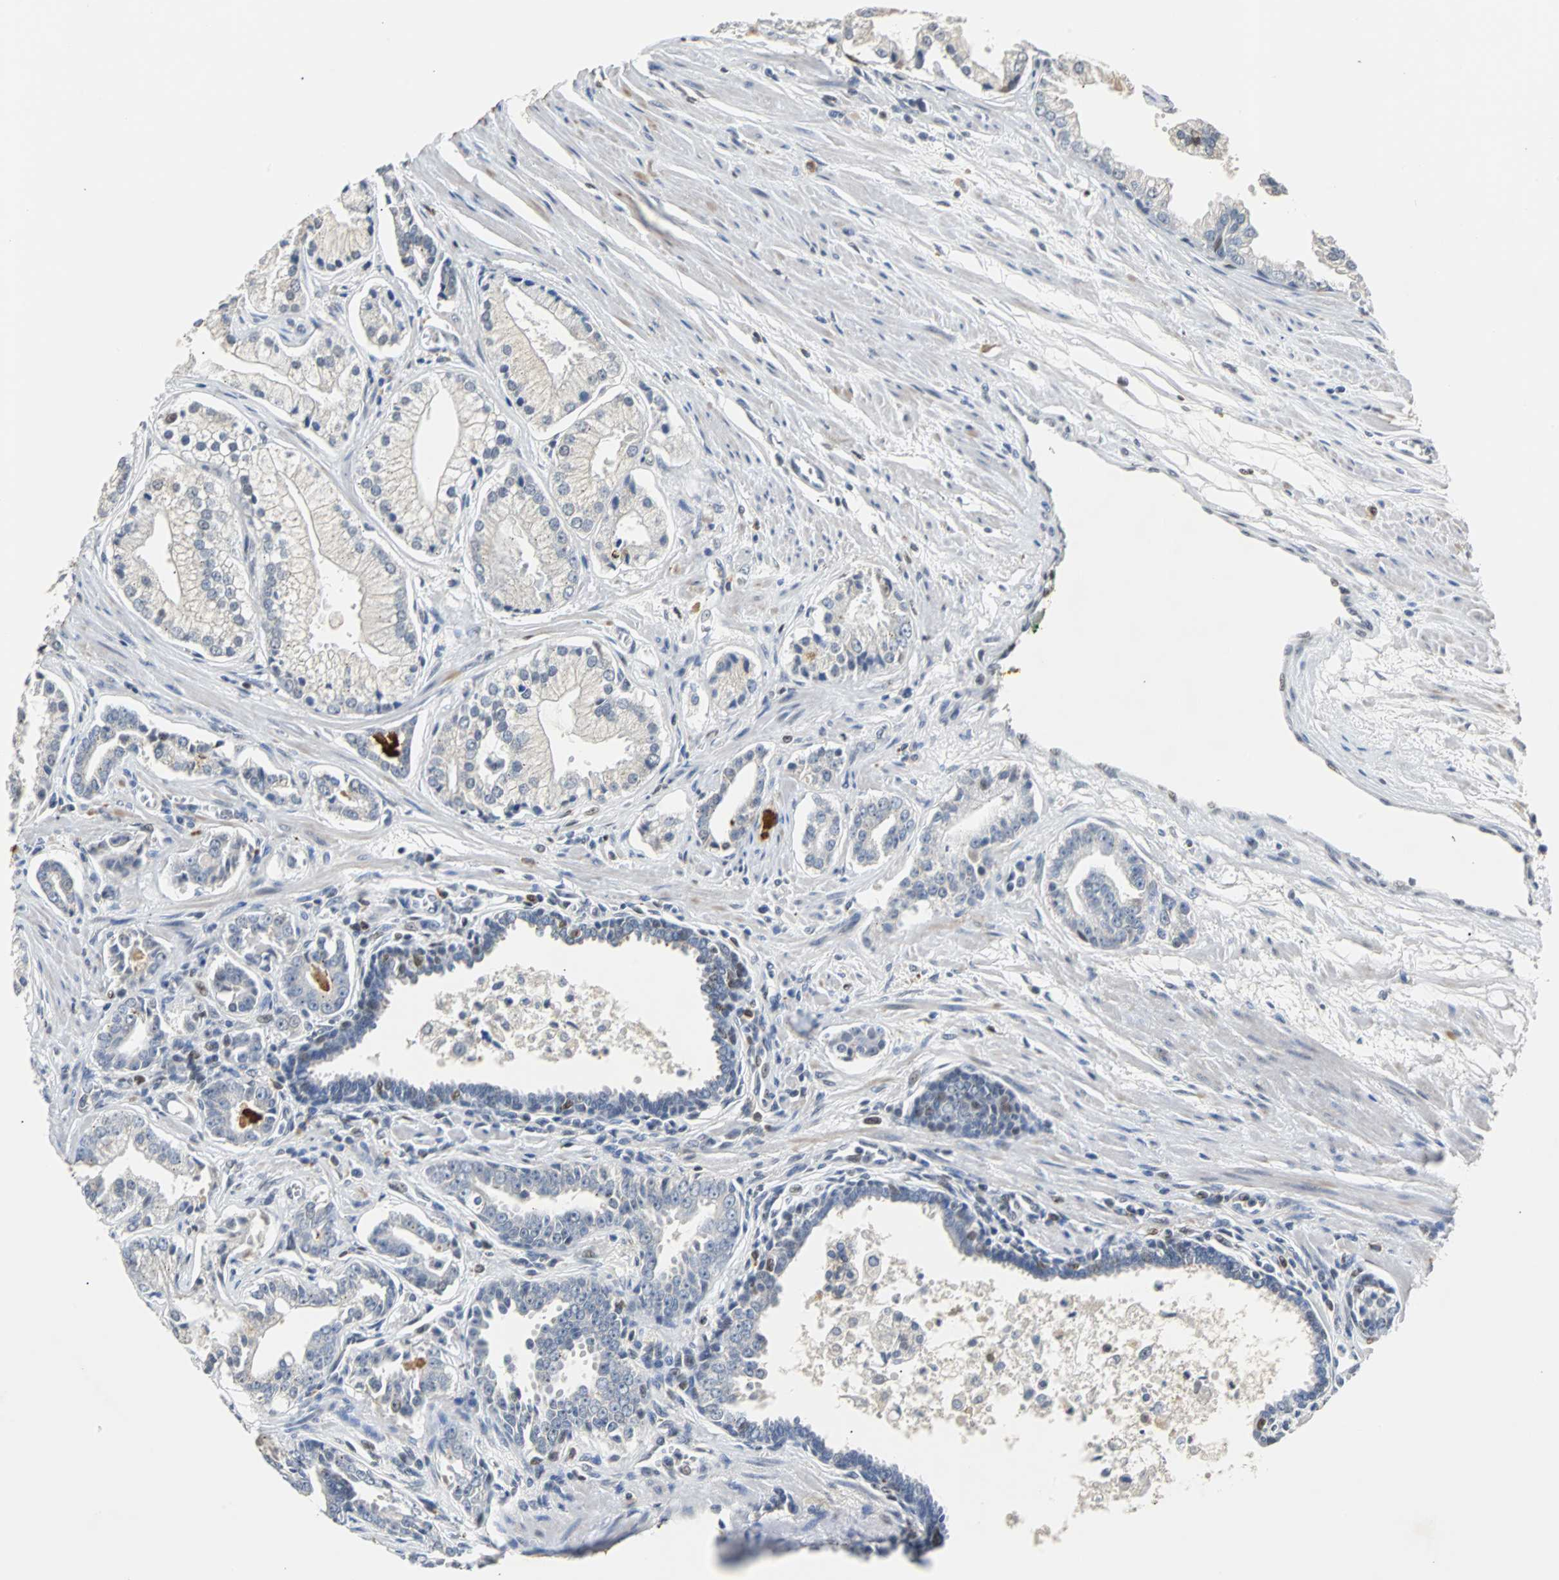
{"staining": {"intensity": "negative", "quantity": "none", "location": "none"}, "tissue": "prostate cancer", "cell_type": "Tumor cells", "image_type": "cancer", "snomed": [{"axis": "morphology", "description": "Adenocarcinoma, High grade"}, {"axis": "topography", "description": "Prostate"}], "caption": "This is an immunohistochemistry photomicrograph of human prostate cancer. There is no expression in tumor cells.", "gene": "HLX", "patient": {"sex": "male", "age": 67}}